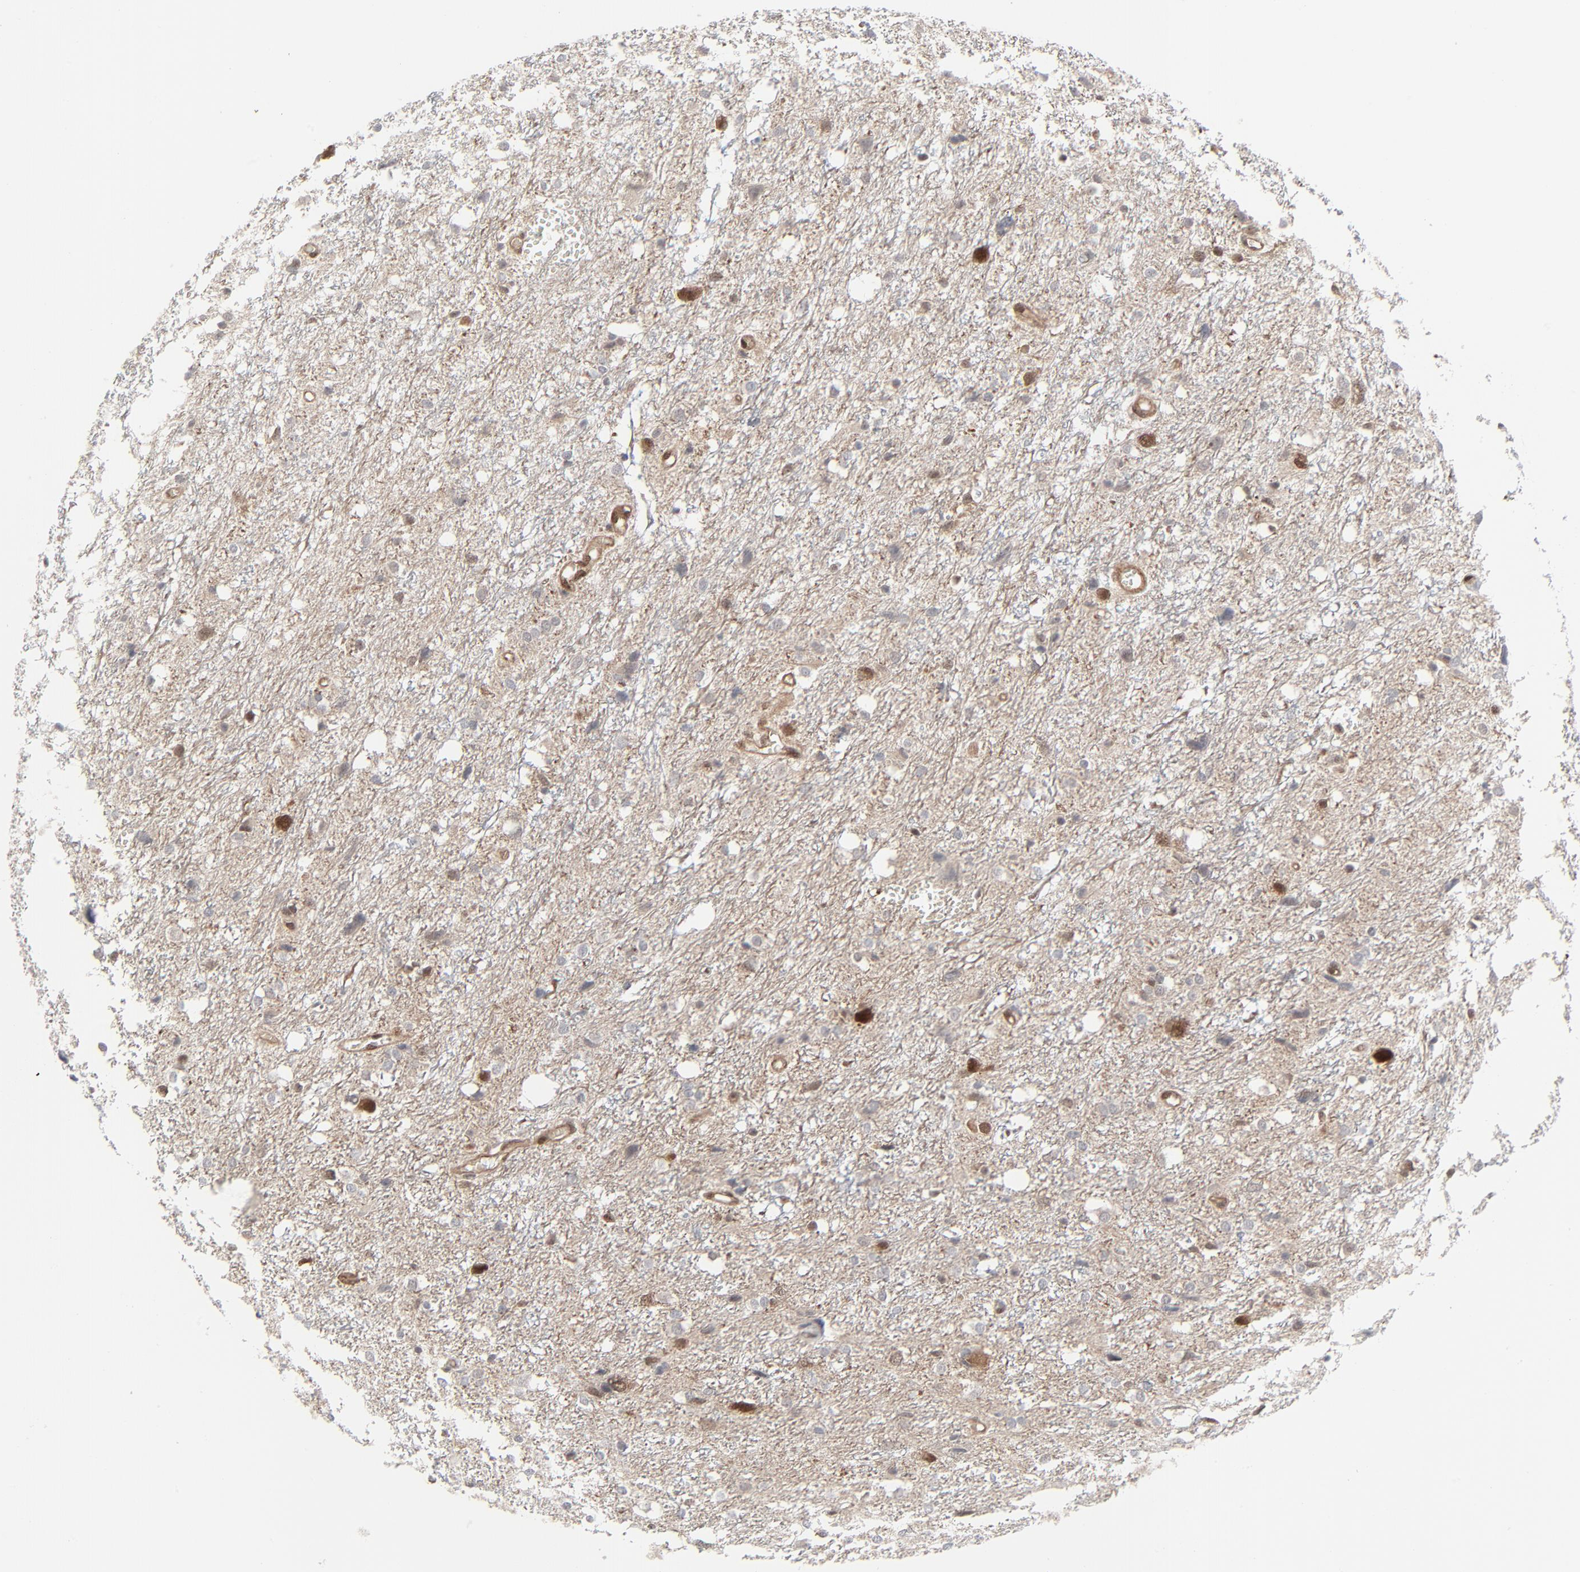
{"staining": {"intensity": "weak", "quantity": "25%-75%", "location": "cytoplasmic/membranous,nuclear"}, "tissue": "glioma", "cell_type": "Tumor cells", "image_type": "cancer", "snomed": [{"axis": "morphology", "description": "Glioma, malignant, High grade"}, {"axis": "topography", "description": "Brain"}], "caption": "Weak cytoplasmic/membranous and nuclear expression for a protein is appreciated in approximately 25%-75% of tumor cells of glioma using IHC.", "gene": "AKT1", "patient": {"sex": "female", "age": 59}}